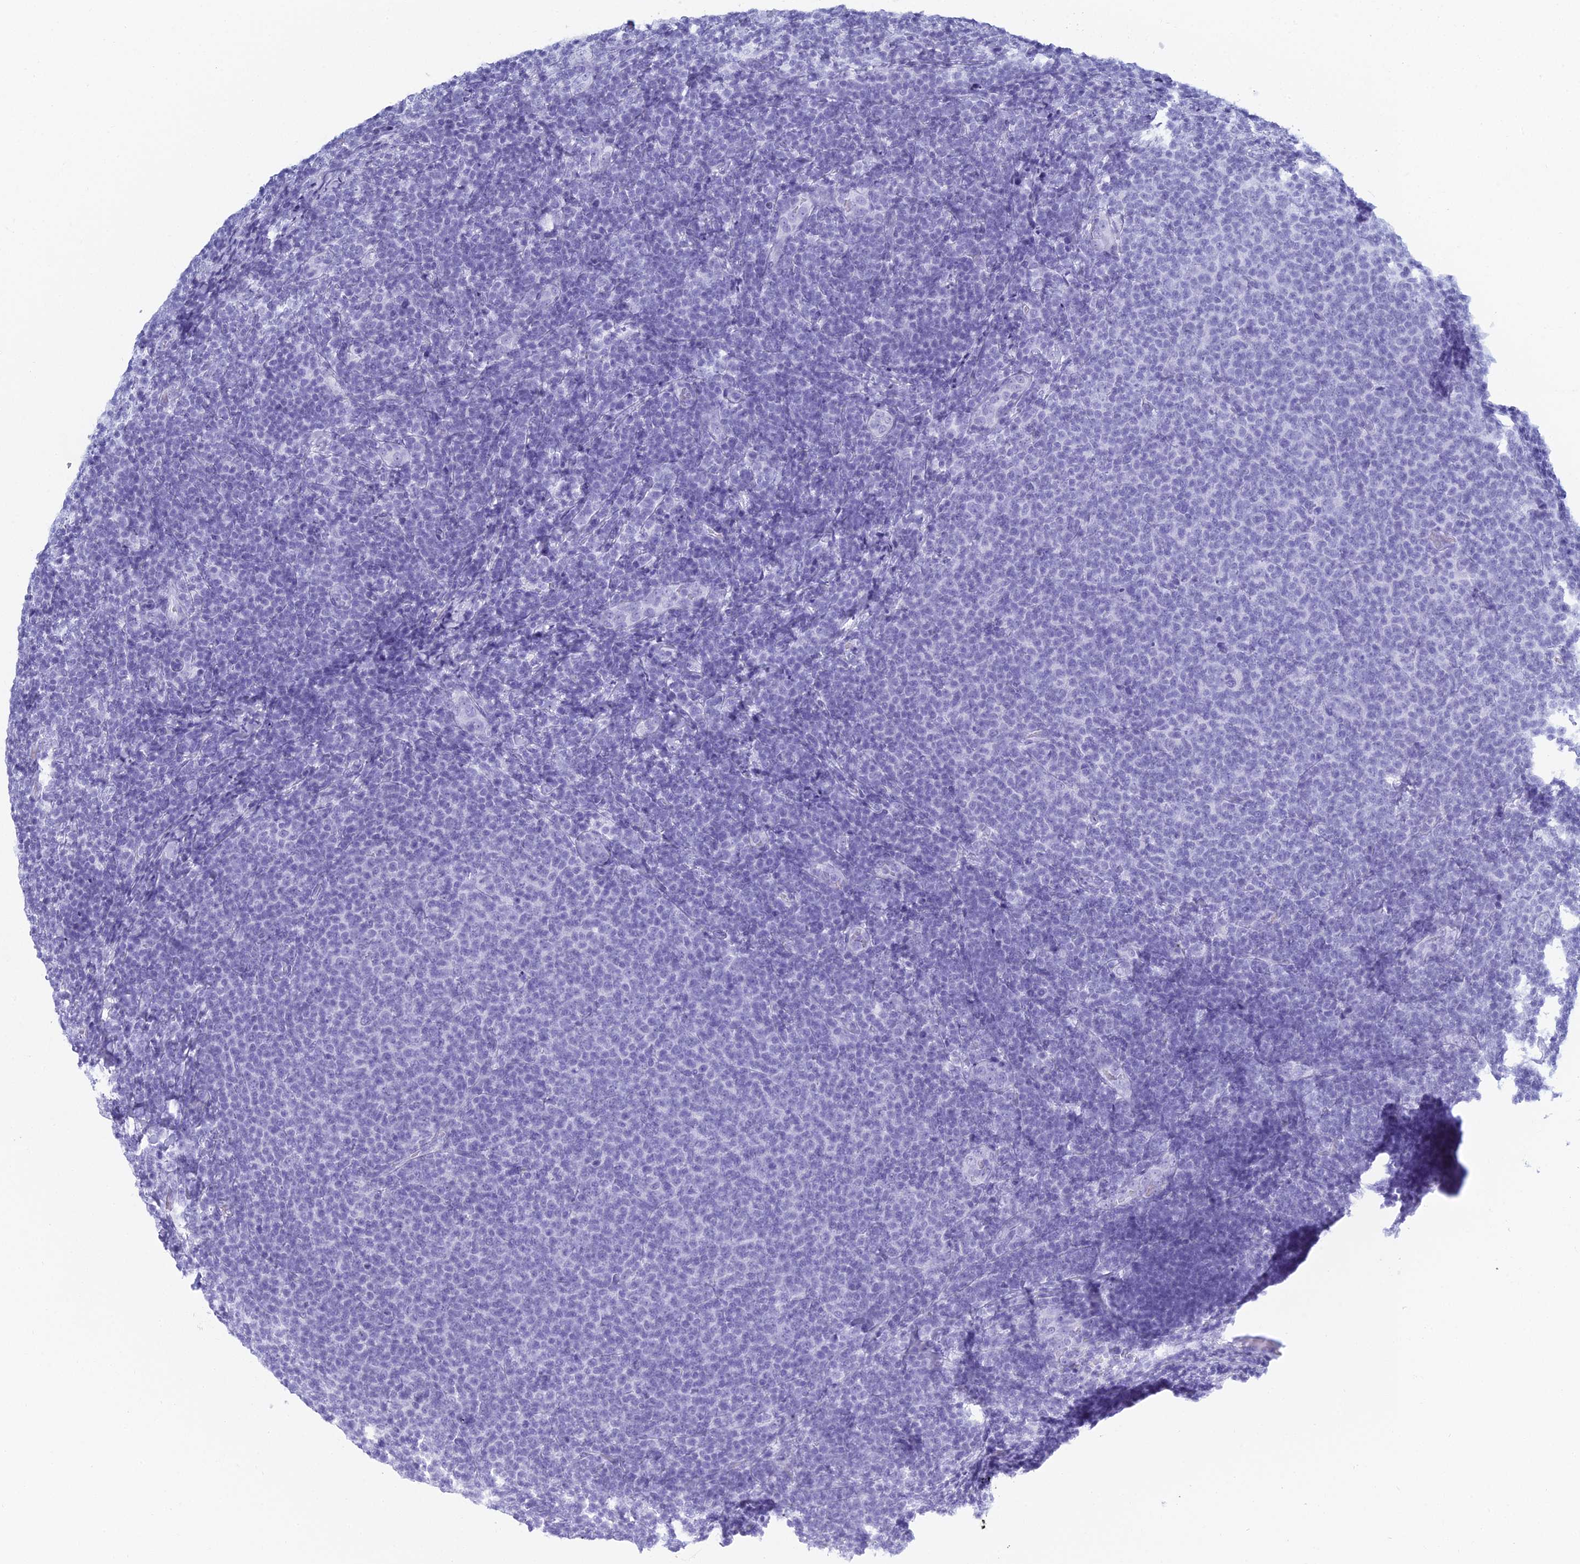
{"staining": {"intensity": "negative", "quantity": "none", "location": "none"}, "tissue": "lymphoma", "cell_type": "Tumor cells", "image_type": "cancer", "snomed": [{"axis": "morphology", "description": "Malignant lymphoma, non-Hodgkin's type, Low grade"}, {"axis": "topography", "description": "Lymph node"}], "caption": "An IHC image of lymphoma is shown. There is no staining in tumor cells of lymphoma.", "gene": "MUC13", "patient": {"sex": "male", "age": 66}}